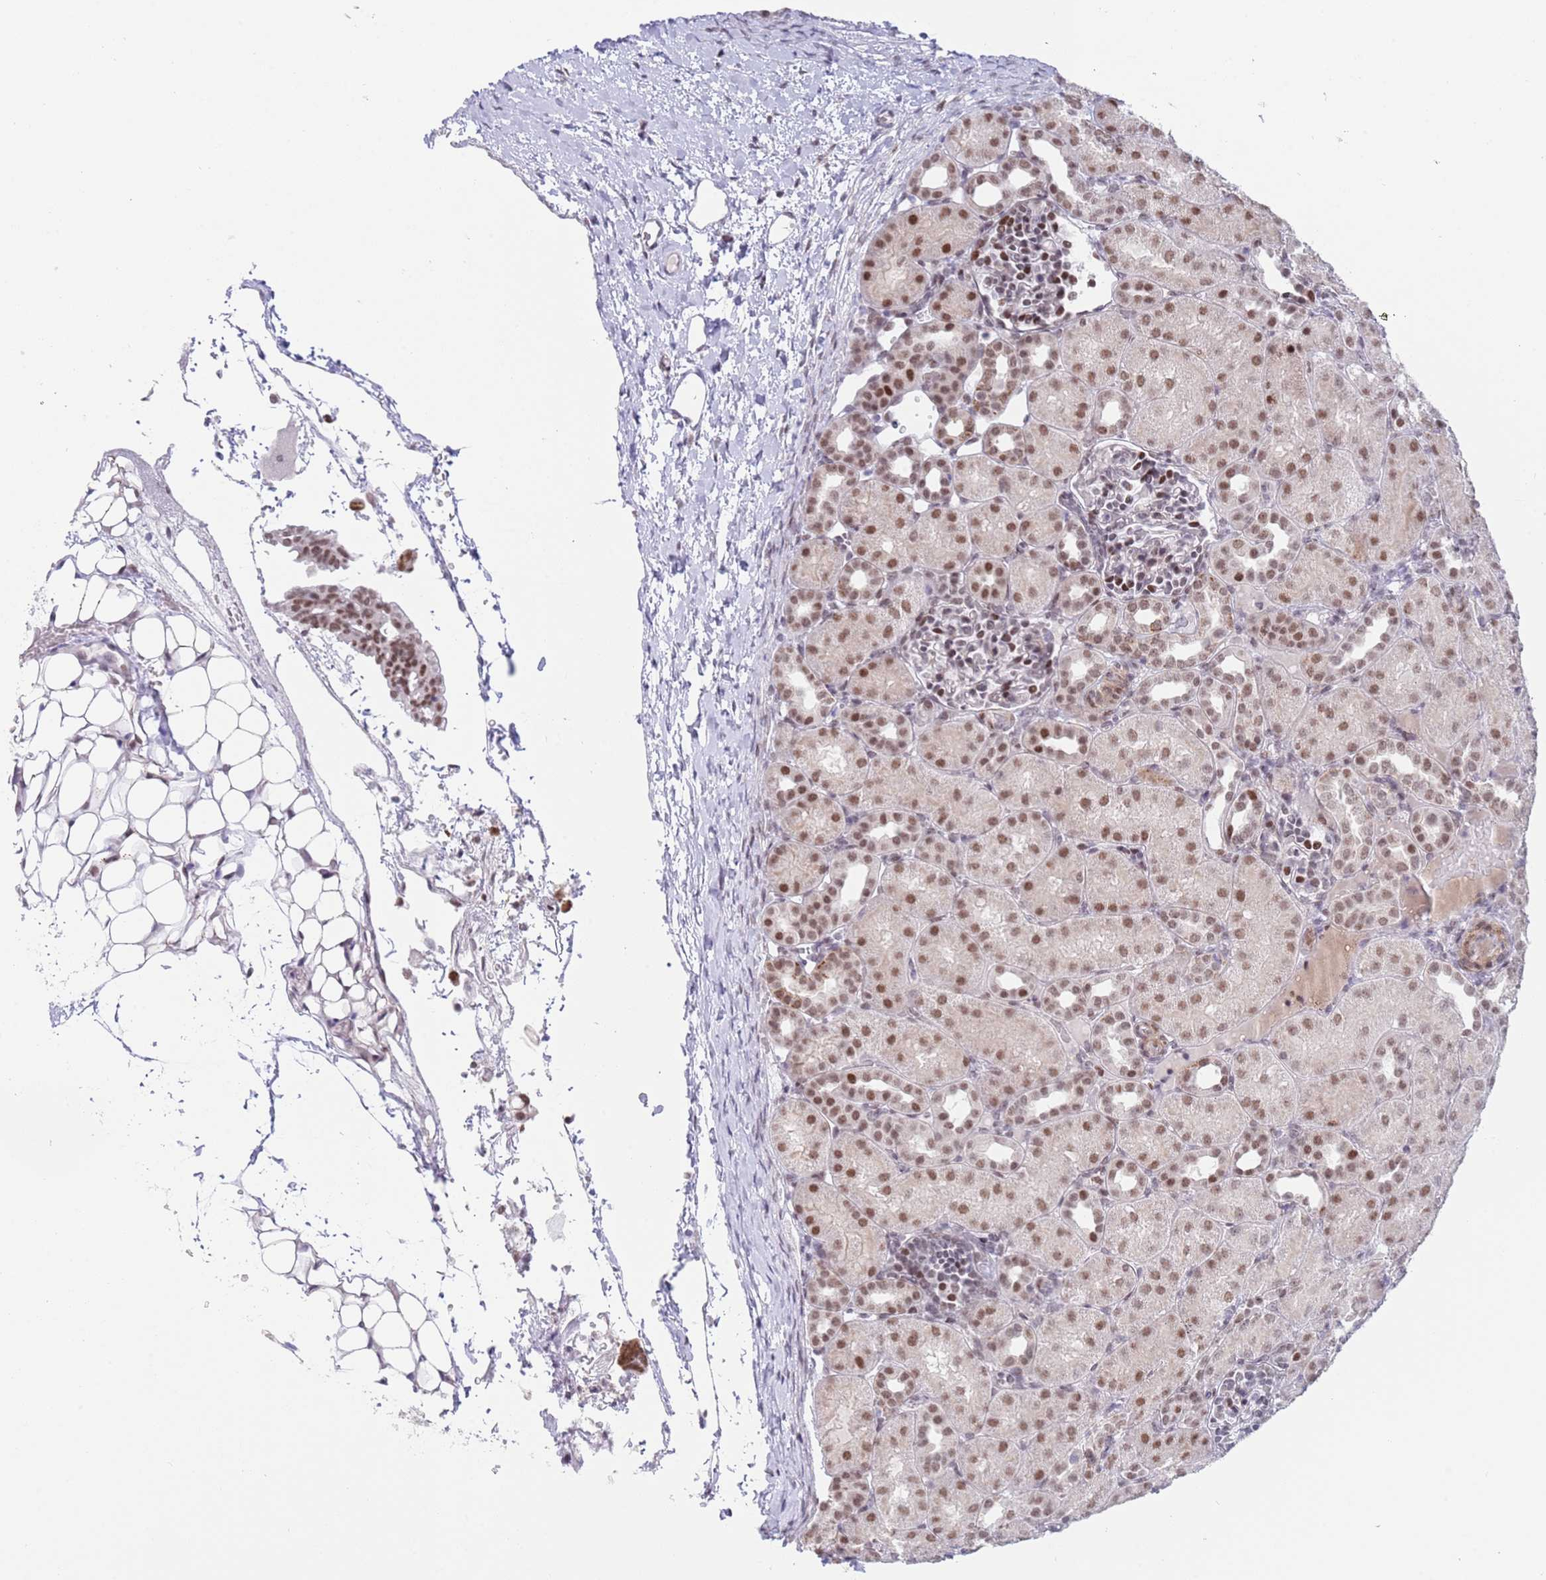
{"staining": {"intensity": "moderate", "quantity": ">75%", "location": "nuclear"}, "tissue": "kidney", "cell_type": "Cells in glomeruli", "image_type": "normal", "snomed": [{"axis": "morphology", "description": "Normal tissue, NOS"}, {"axis": "topography", "description": "Kidney"}], "caption": "Kidney was stained to show a protein in brown. There is medium levels of moderate nuclear expression in approximately >75% of cells in glomeruli. (IHC, brightfield microscopy, high magnification).", "gene": "ZNF382", "patient": {"sex": "male", "age": 1}}